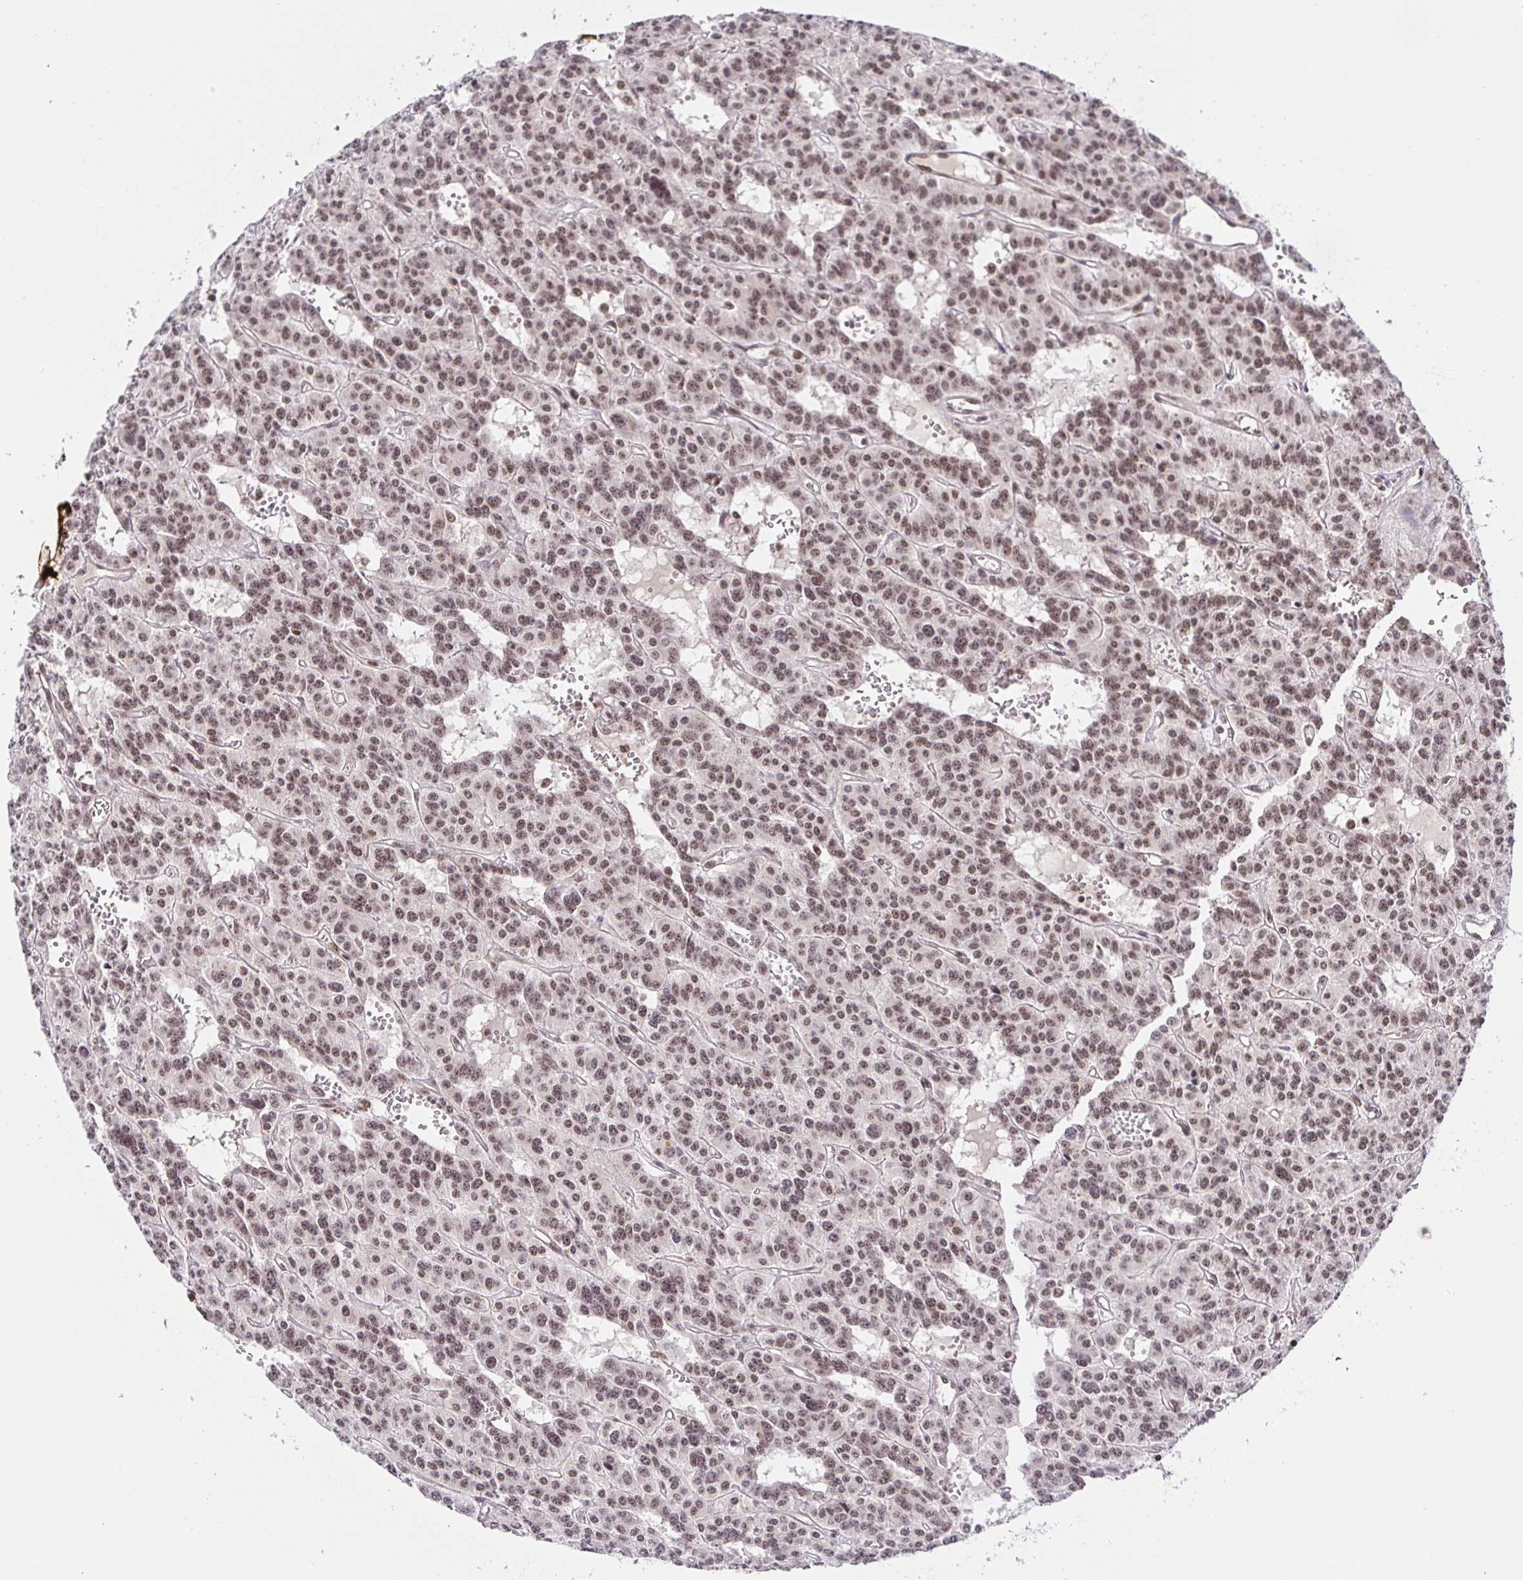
{"staining": {"intensity": "moderate", "quantity": ">75%", "location": "nuclear"}, "tissue": "carcinoid", "cell_type": "Tumor cells", "image_type": "cancer", "snomed": [{"axis": "morphology", "description": "Carcinoid, malignant, NOS"}, {"axis": "topography", "description": "Lung"}], "caption": "Protein expression analysis of human carcinoid reveals moderate nuclear expression in approximately >75% of tumor cells.", "gene": "USF1", "patient": {"sex": "female", "age": 71}}